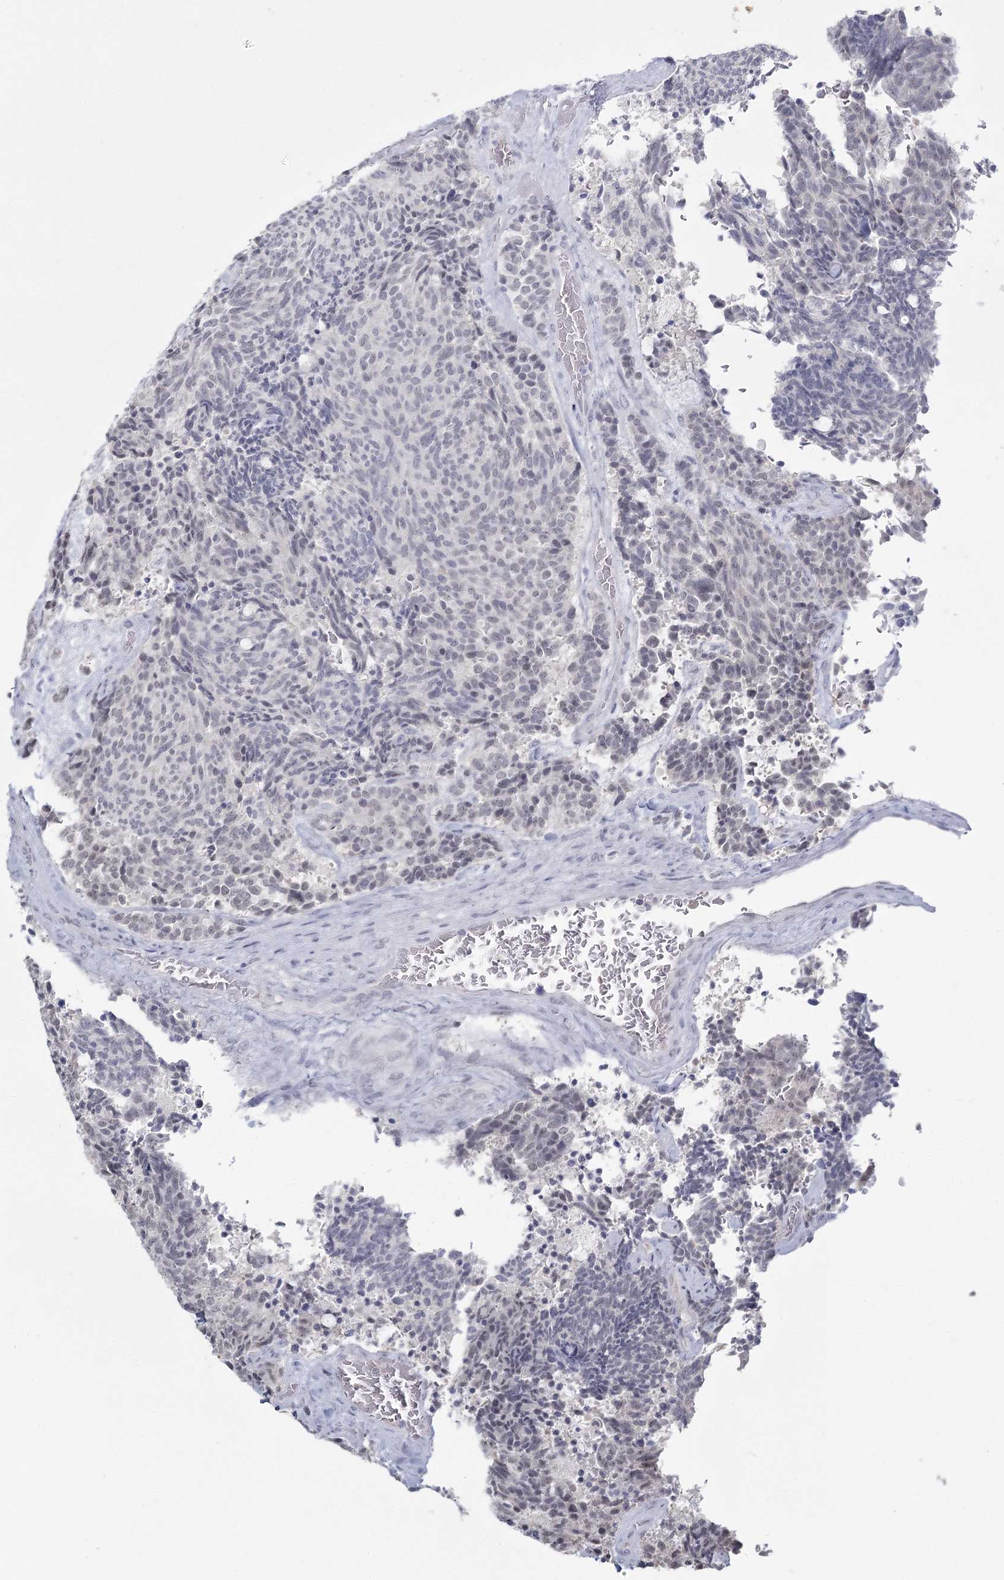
{"staining": {"intensity": "negative", "quantity": "none", "location": "none"}, "tissue": "carcinoid", "cell_type": "Tumor cells", "image_type": "cancer", "snomed": [{"axis": "morphology", "description": "Carcinoid, malignant, NOS"}, {"axis": "topography", "description": "Pancreas"}], "caption": "Carcinoid (malignant) was stained to show a protein in brown. There is no significant staining in tumor cells. The staining was performed using DAB (3,3'-diaminobenzidine) to visualize the protein expression in brown, while the nuclei were stained in blue with hematoxylin (Magnification: 20x).", "gene": "LY6G5C", "patient": {"sex": "female", "age": 54}}